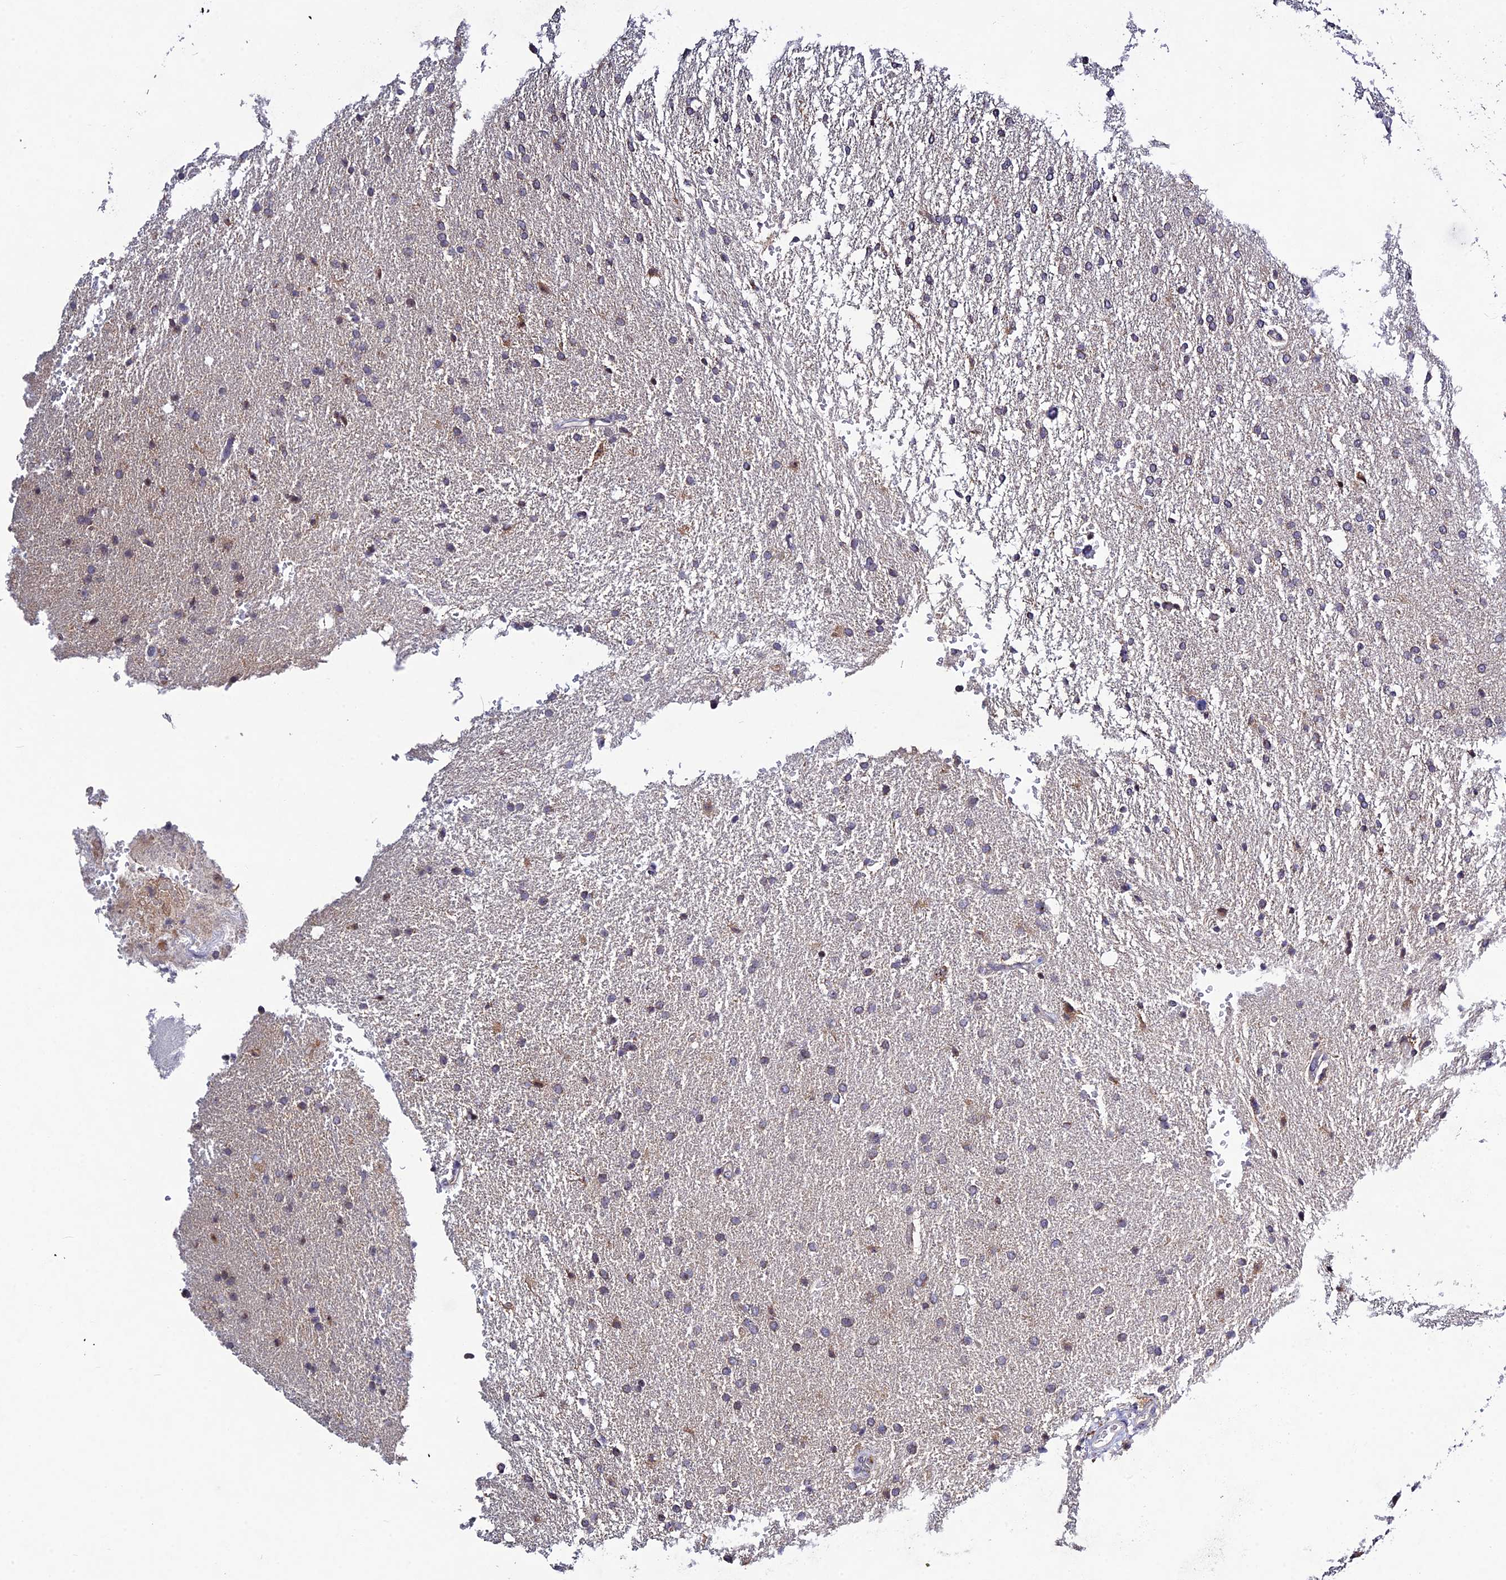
{"staining": {"intensity": "negative", "quantity": "none", "location": "none"}, "tissue": "glioma", "cell_type": "Tumor cells", "image_type": "cancer", "snomed": [{"axis": "morphology", "description": "Glioma, malignant, High grade"}, {"axis": "topography", "description": "Brain"}], "caption": "Glioma was stained to show a protein in brown. There is no significant positivity in tumor cells.", "gene": "CHST5", "patient": {"sex": "male", "age": 72}}